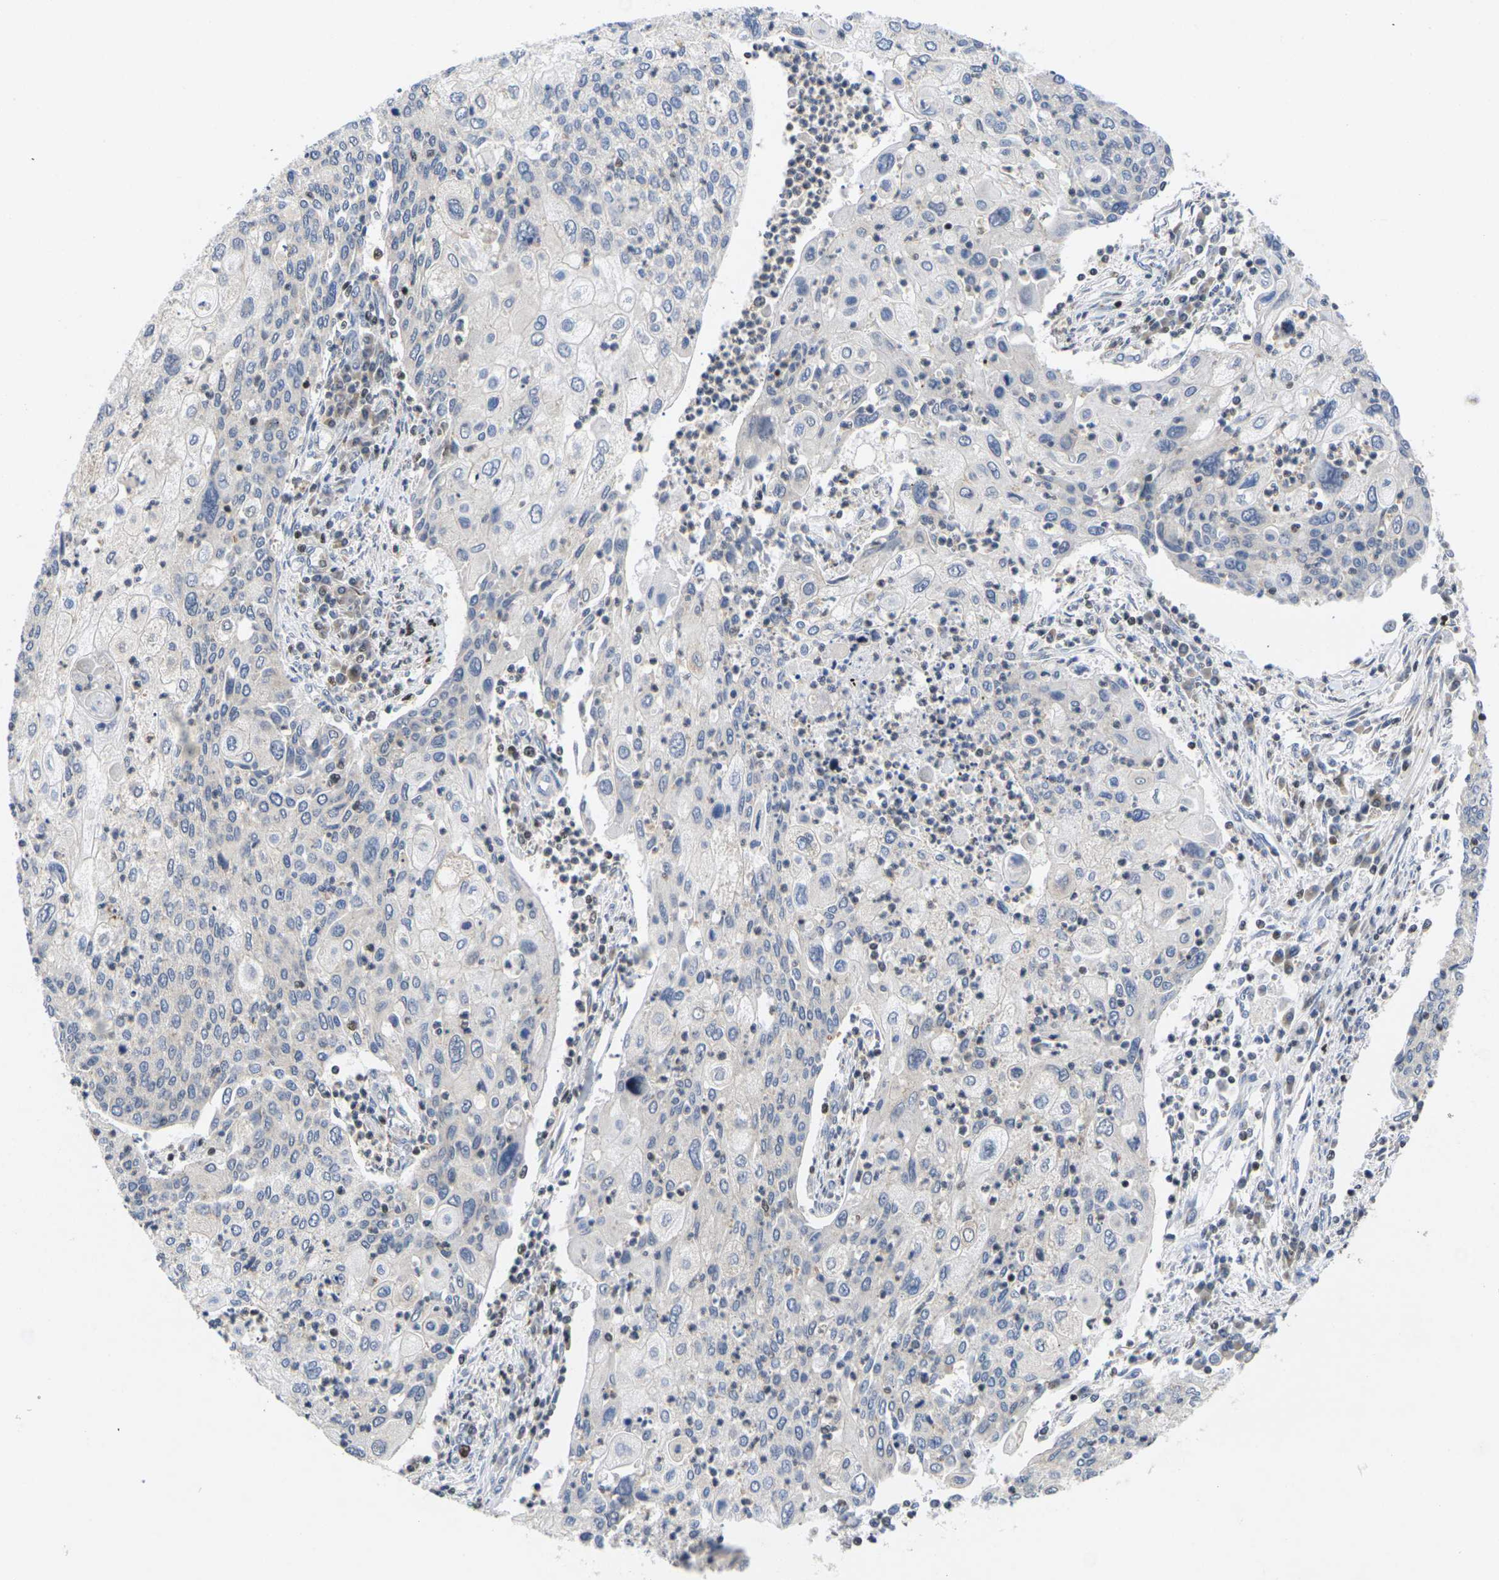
{"staining": {"intensity": "negative", "quantity": "none", "location": "none"}, "tissue": "cervical cancer", "cell_type": "Tumor cells", "image_type": "cancer", "snomed": [{"axis": "morphology", "description": "Squamous cell carcinoma, NOS"}, {"axis": "topography", "description": "Cervix"}], "caption": "Tumor cells are negative for brown protein staining in cervical cancer (squamous cell carcinoma).", "gene": "IKZF1", "patient": {"sex": "female", "age": 40}}